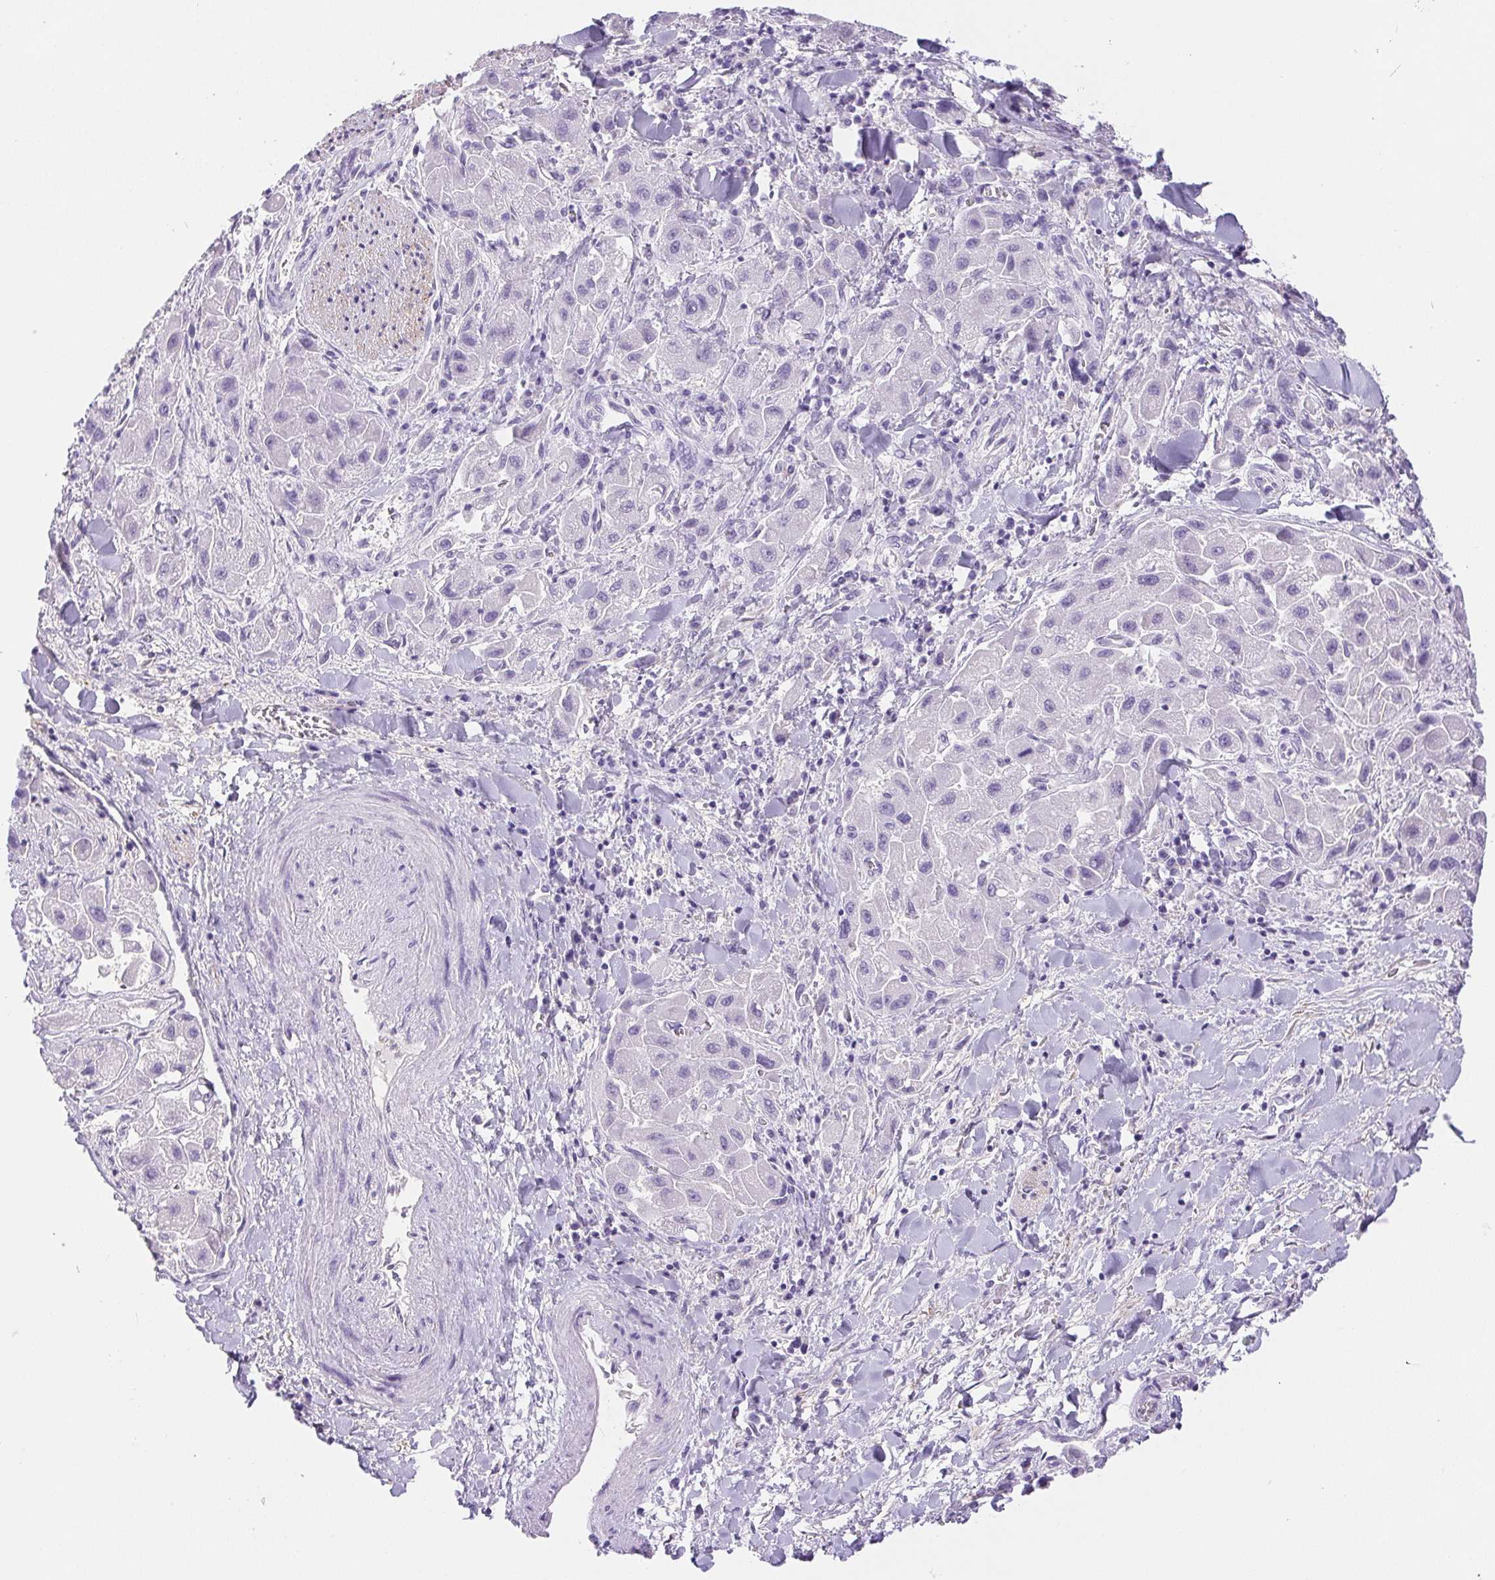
{"staining": {"intensity": "negative", "quantity": "none", "location": "none"}, "tissue": "liver cancer", "cell_type": "Tumor cells", "image_type": "cancer", "snomed": [{"axis": "morphology", "description": "Carcinoma, Hepatocellular, NOS"}, {"axis": "topography", "description": "Liver"}], "caption": "This is a micrograph of immunohistochemistry (IHC) staining of liver hepatocellular carcinoma, which shows no expression in tumor cells.", "gene": "PNLIP", "patient": {"sex": "male", "age": 24}}